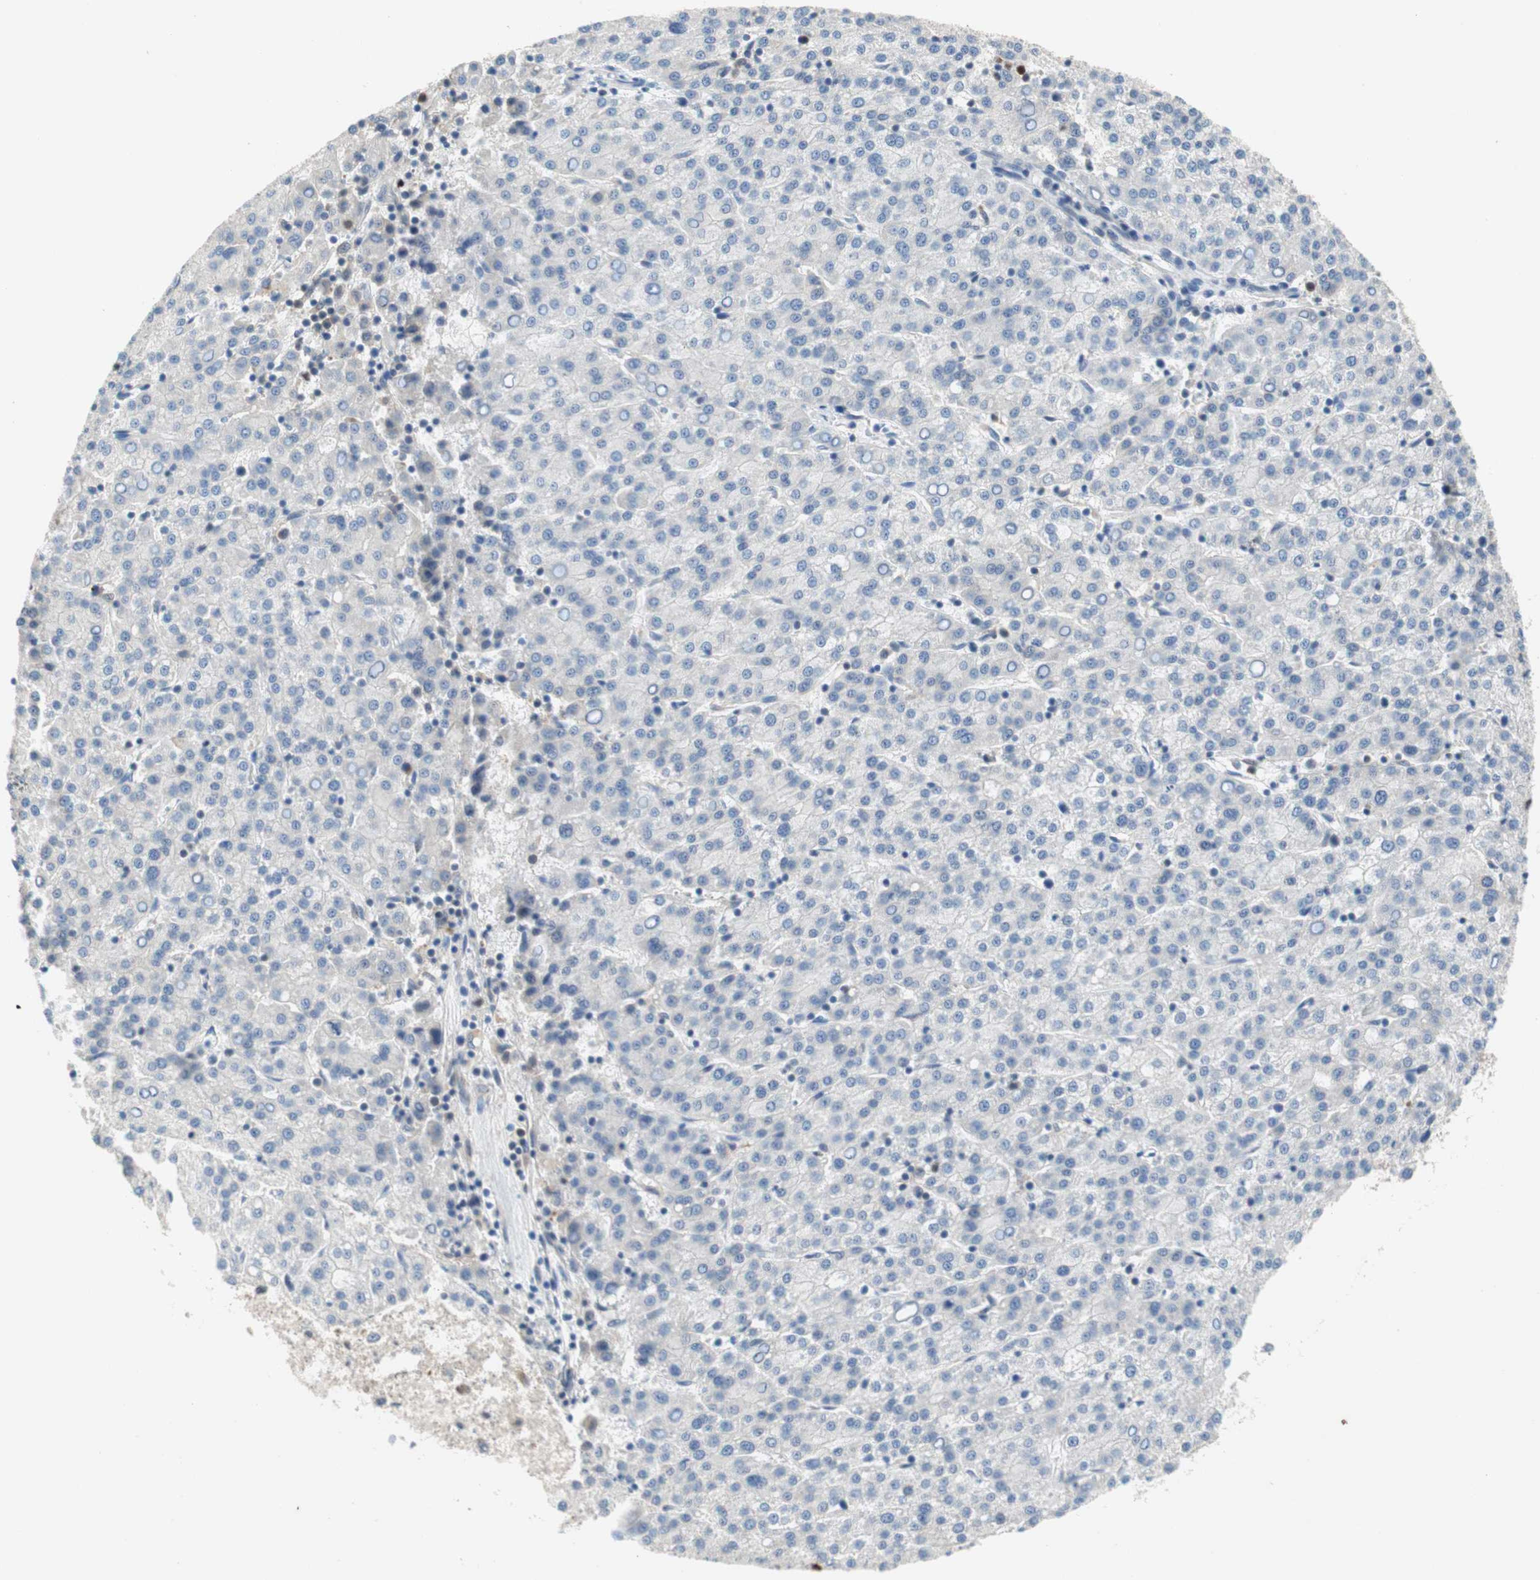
{"staining": {"intensity": "negative", "quantity": "none", "location": "none"}, "tissue": "liver cancer", "cell_type": "Tumor cells", "image_type": "cancer", "snomed": [{"axis": "morphology", "description": "Carcinoma, Hepatocellular, NOS"}, {"axis": "topography", "description": "Liver"}], "caption": "Protein analysis of liver cancer (hepatocellular carcinoma) demonstrates no significant positivity in tumor cells.", "gene": "RELB", "patient": {"sex": "female", "age": 58}}